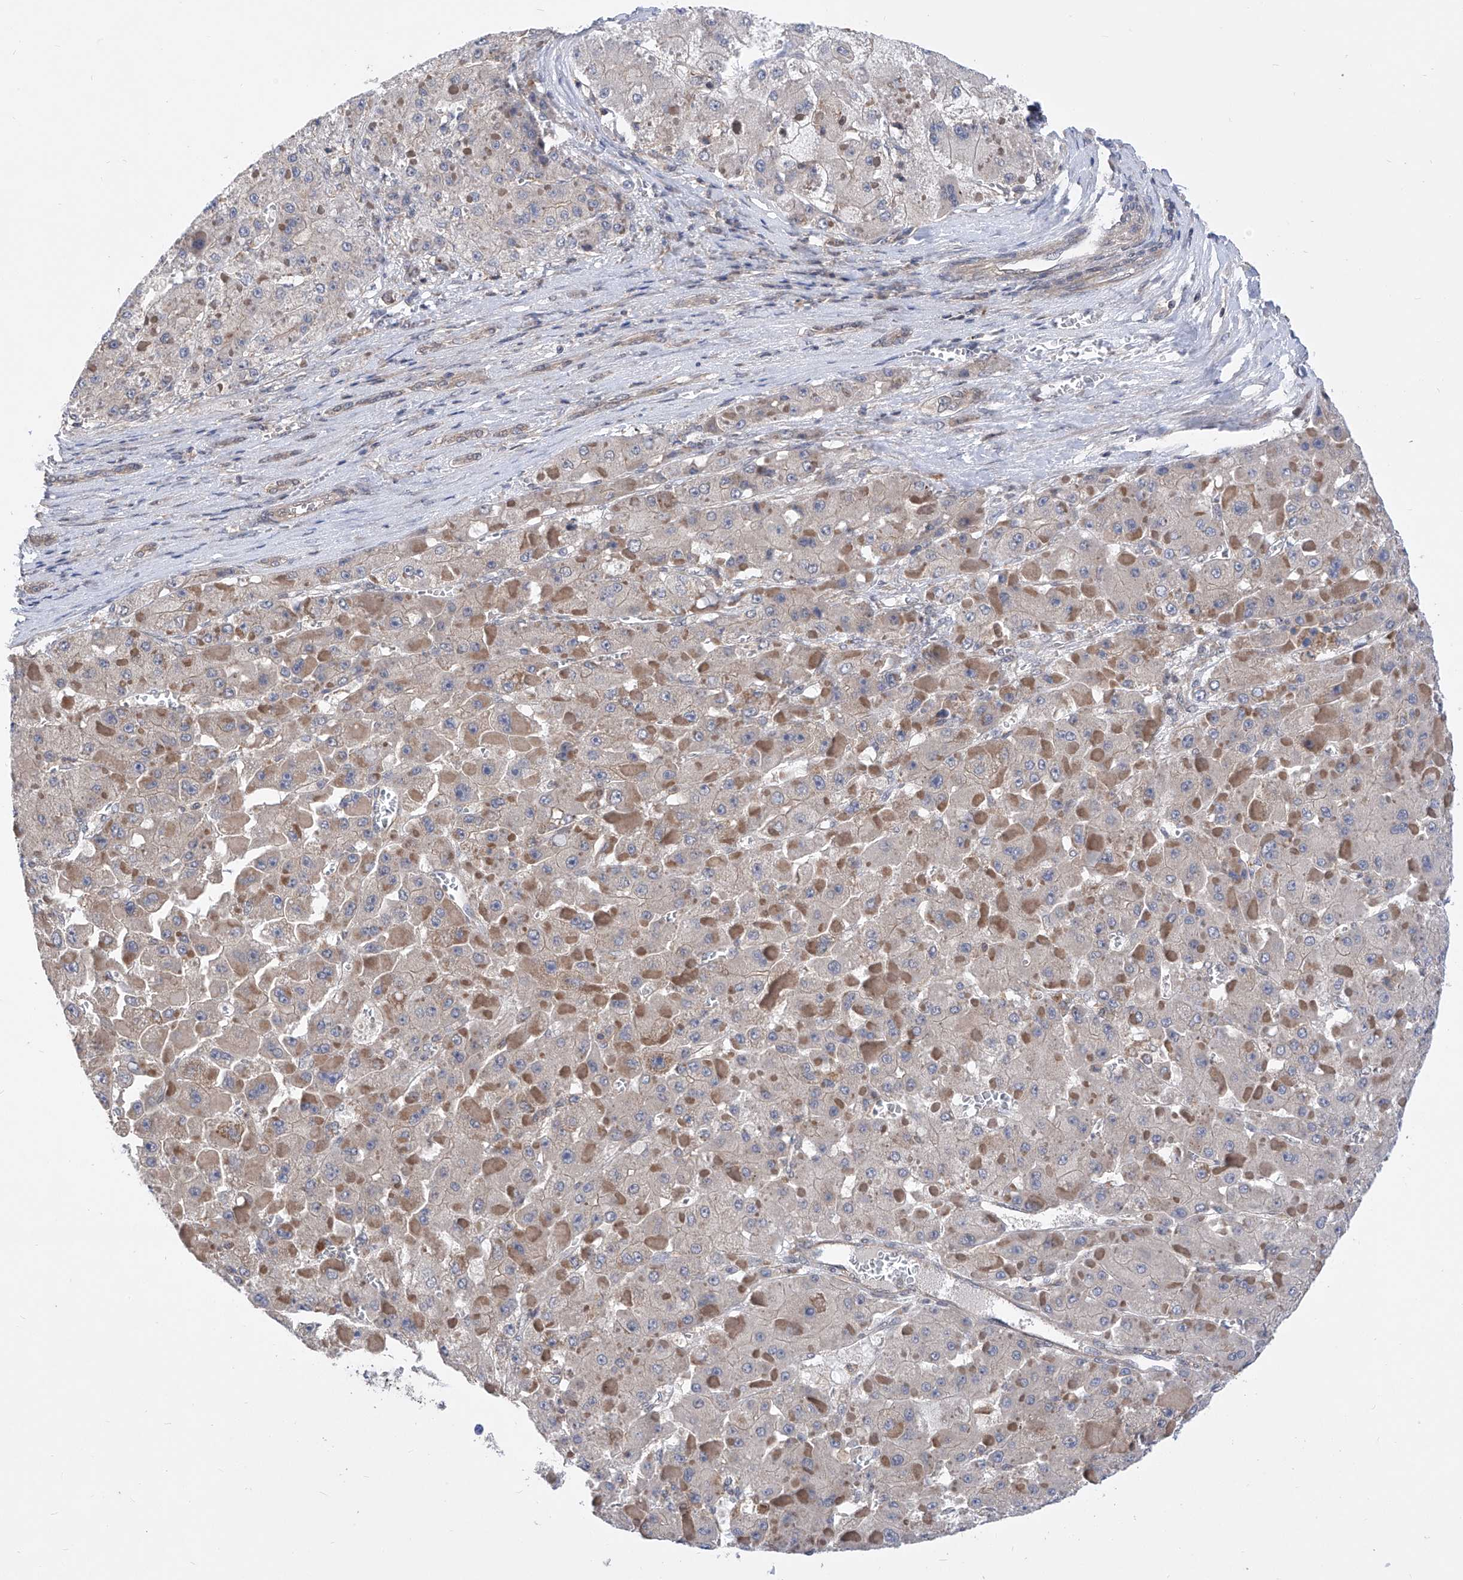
{"staining": {"intensity": "negative", "quantity": "none", "location": "none"}, "tissue": "liver cancer", "cell_type": "Tumor cells", "image_type": "cancer", "snomed": [{"axis": "morphology", "description": "Carcinoma, Hepatocellular, NOS"}, {"axis": "topography", "description": "Liver"}], "caption": "Immunohistochemical staining of liver cancer (hepatocellular carcinoma) demonstrates no significant positivity in tumor cells. The staining was performed using DAB to visualize the protein expression in brown, while the nuclei were stained in blue with hematoxylin (Magnification: 20x).", "gene": "KIFC2", "patient": {"sex": "female", "age": 73}}